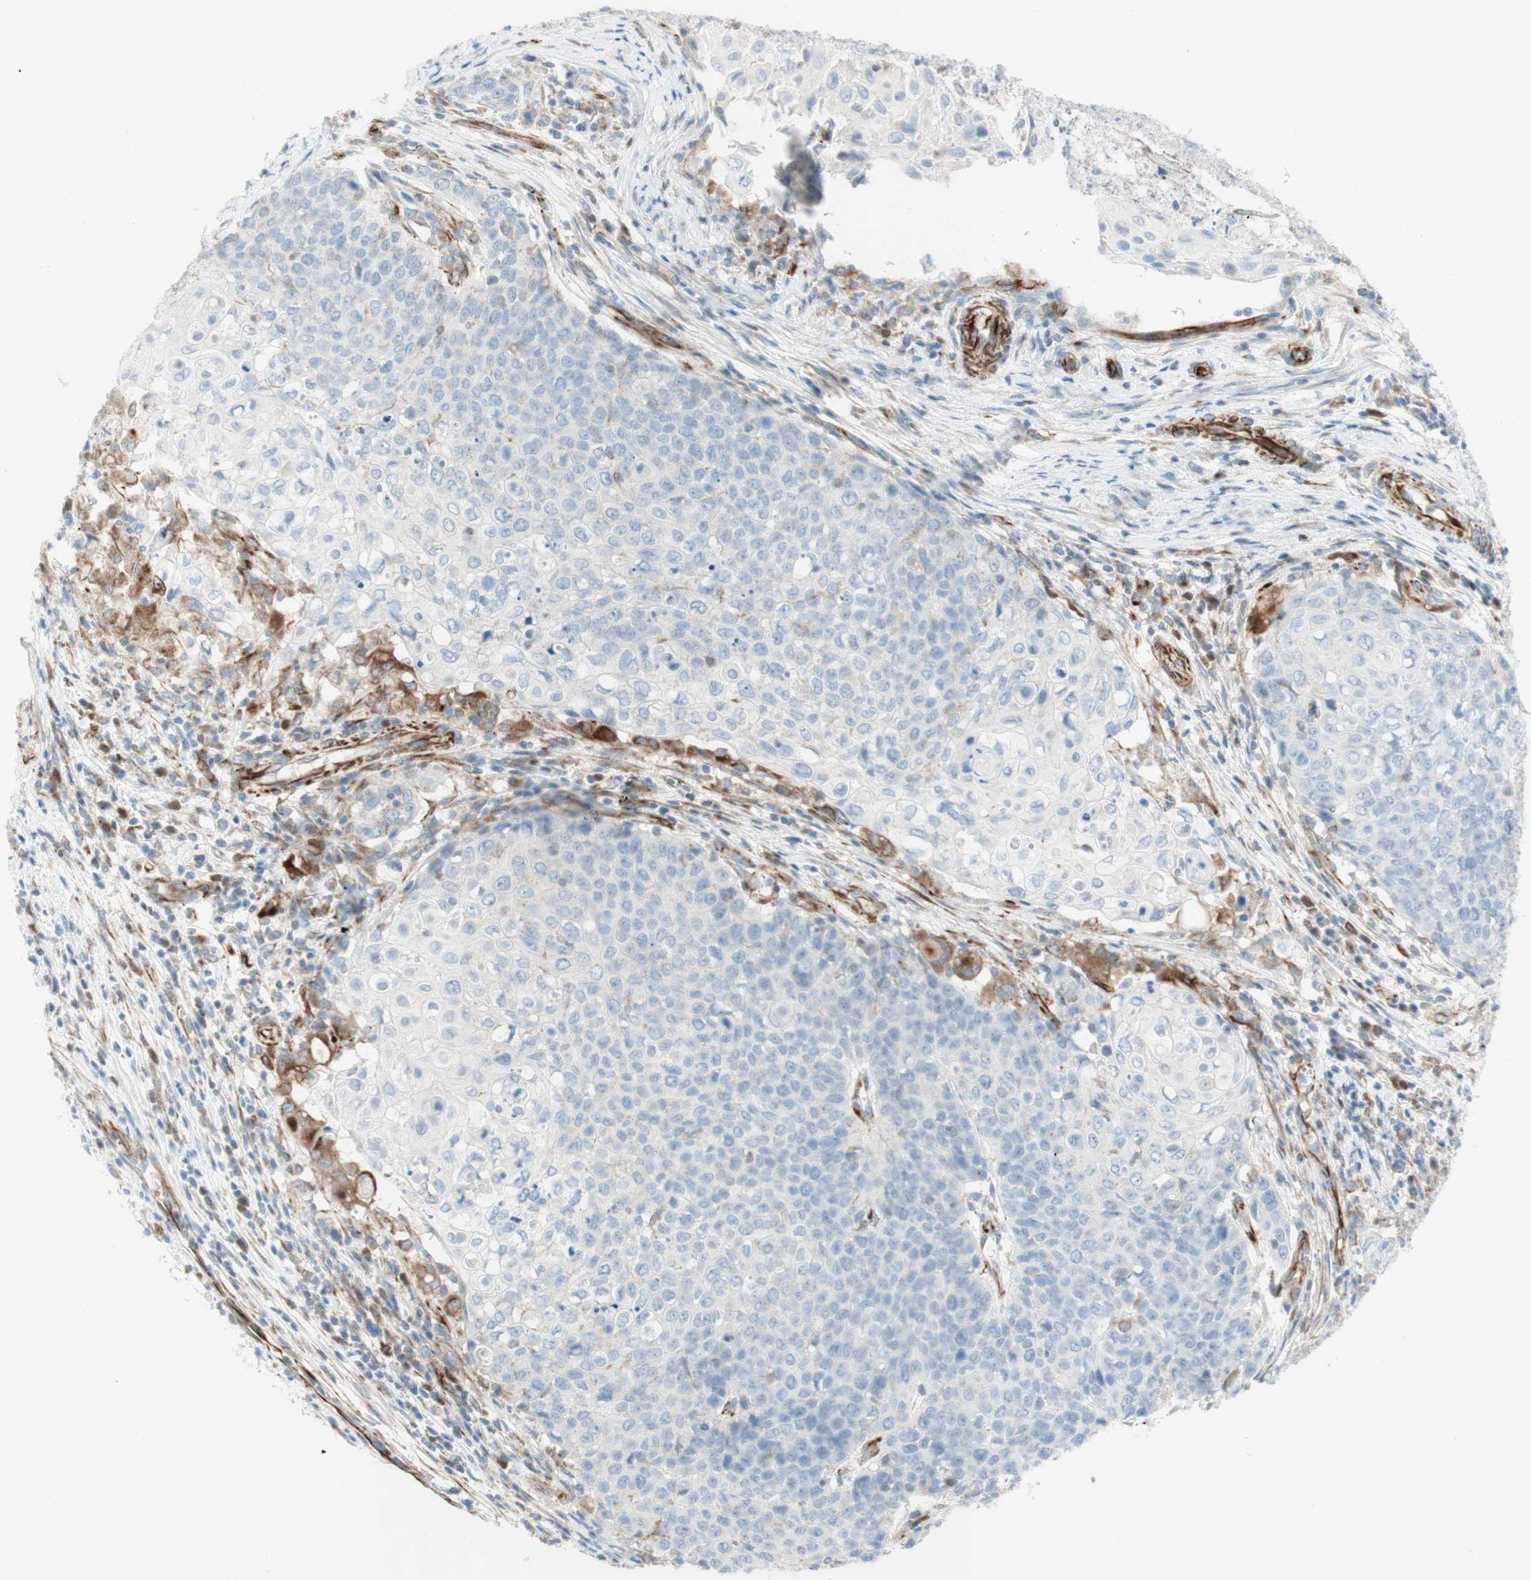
{"staining": {"intensity": "negative", "quantity": "none", "location": "none"}, "tissue": "cervical cancer", "cell_type": "Tumor cells", "image_type": "cancer", "snomed": [{"axis": "morphology", "description": "Squamous cell carcinoma, NOS"}, {"axis": "topography", "description": "Cervix"}], "caption": "An IHC micrograph of squamous cell carcinoma (cervical) is shown. There is no staining in tumor cells of squamous cell carcinoma (cervical).", "gene": "POU2AF1", "patient": {"sex": "female", "age": 39}}